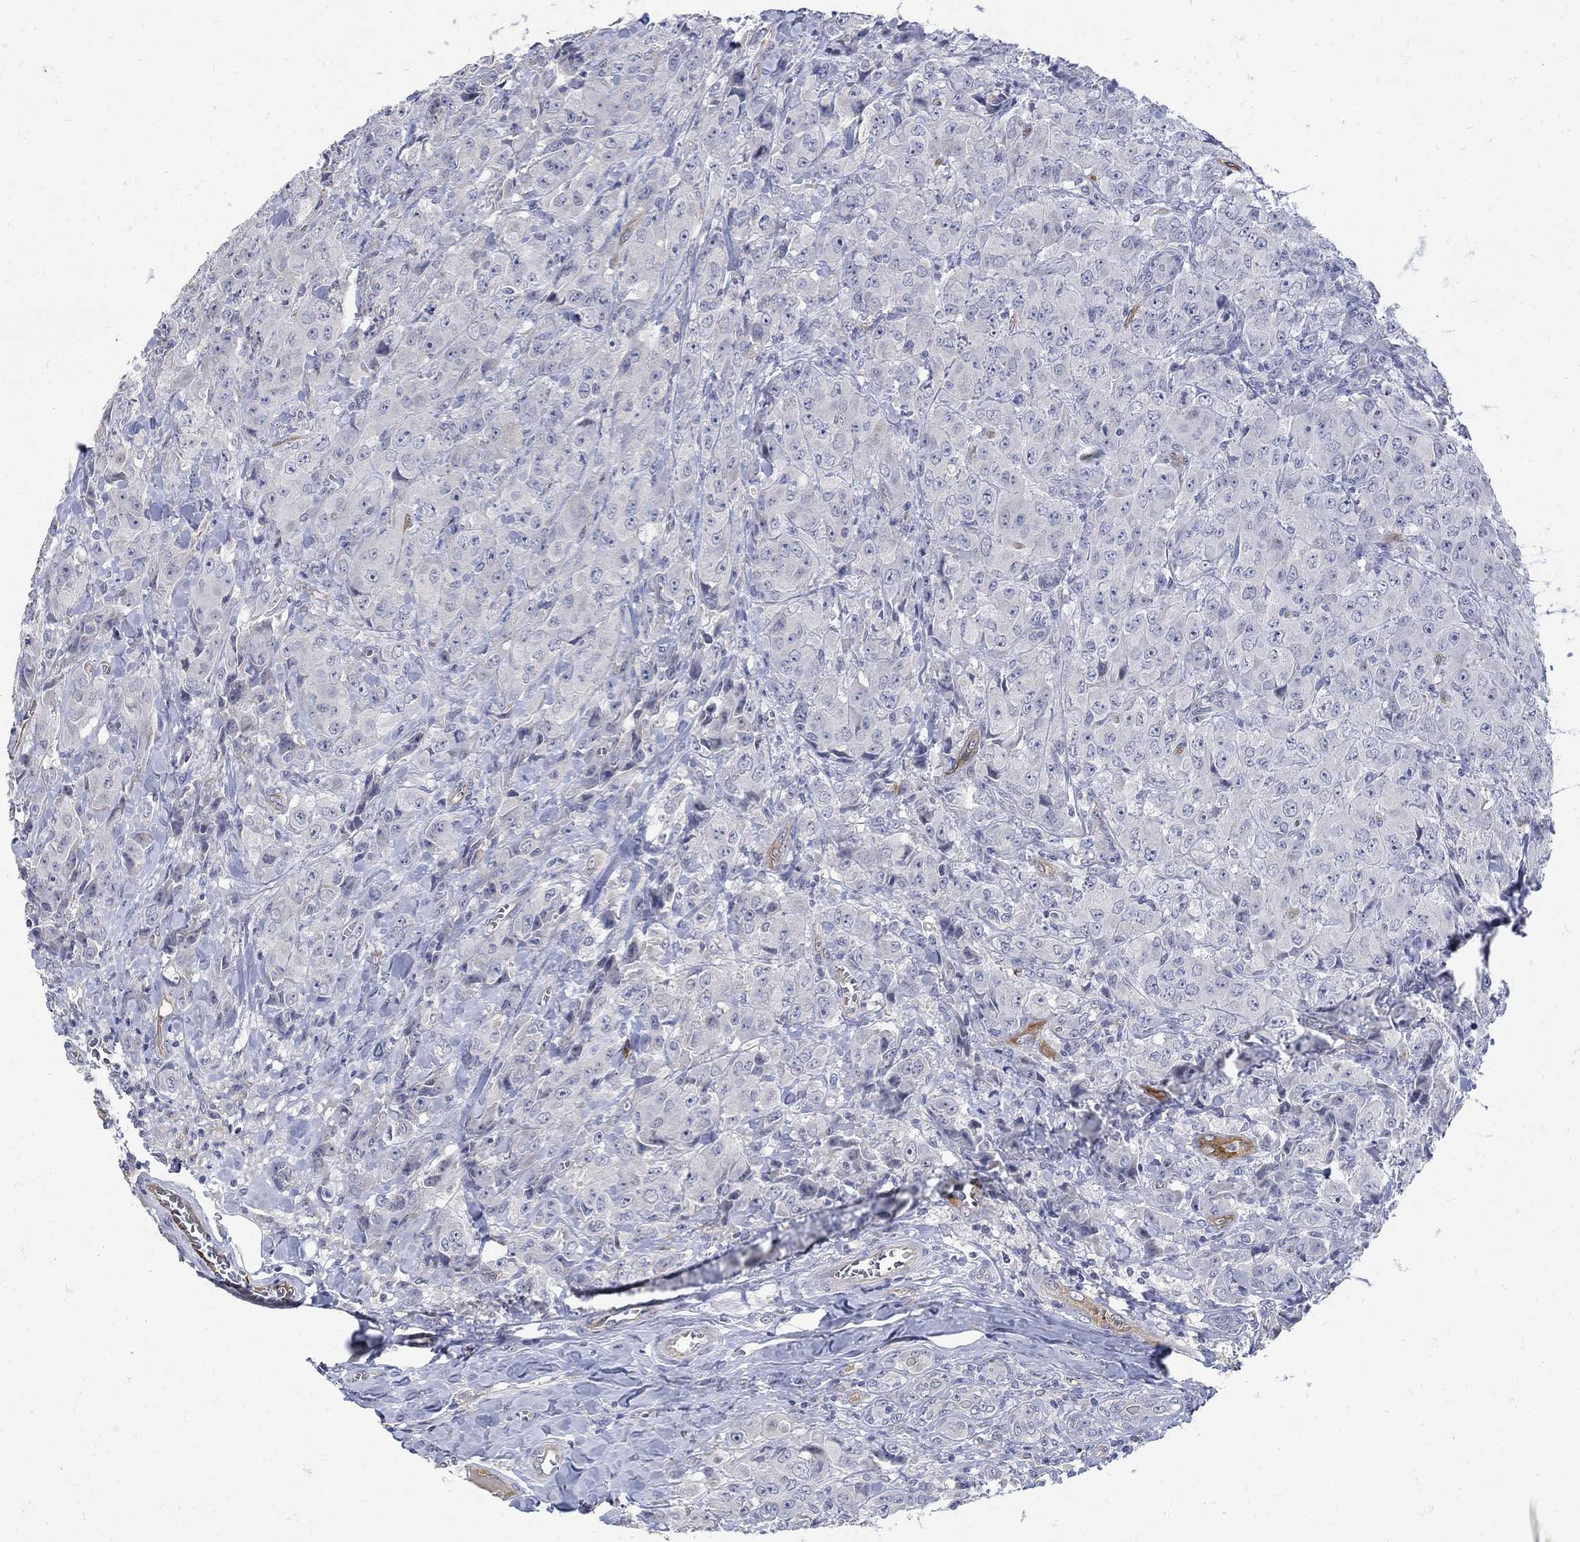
{"staining": {"intensity": "negative", "quantity": "none", "location": "none"}, "tissue": "breast cancer", "cell_type": "Tumor cells", "image_type": "cancer", "snomed": [{"axis": "morphology", "description": "Duct carcinoma"}, {"axis": "topography", "description": "Breast"}], "caption": "Tumor cells show no significant expression in breast cancer (invasive ductal carcinoma).", "gene": "TGM2", "patient": {"sex": "female", "age": 43}}